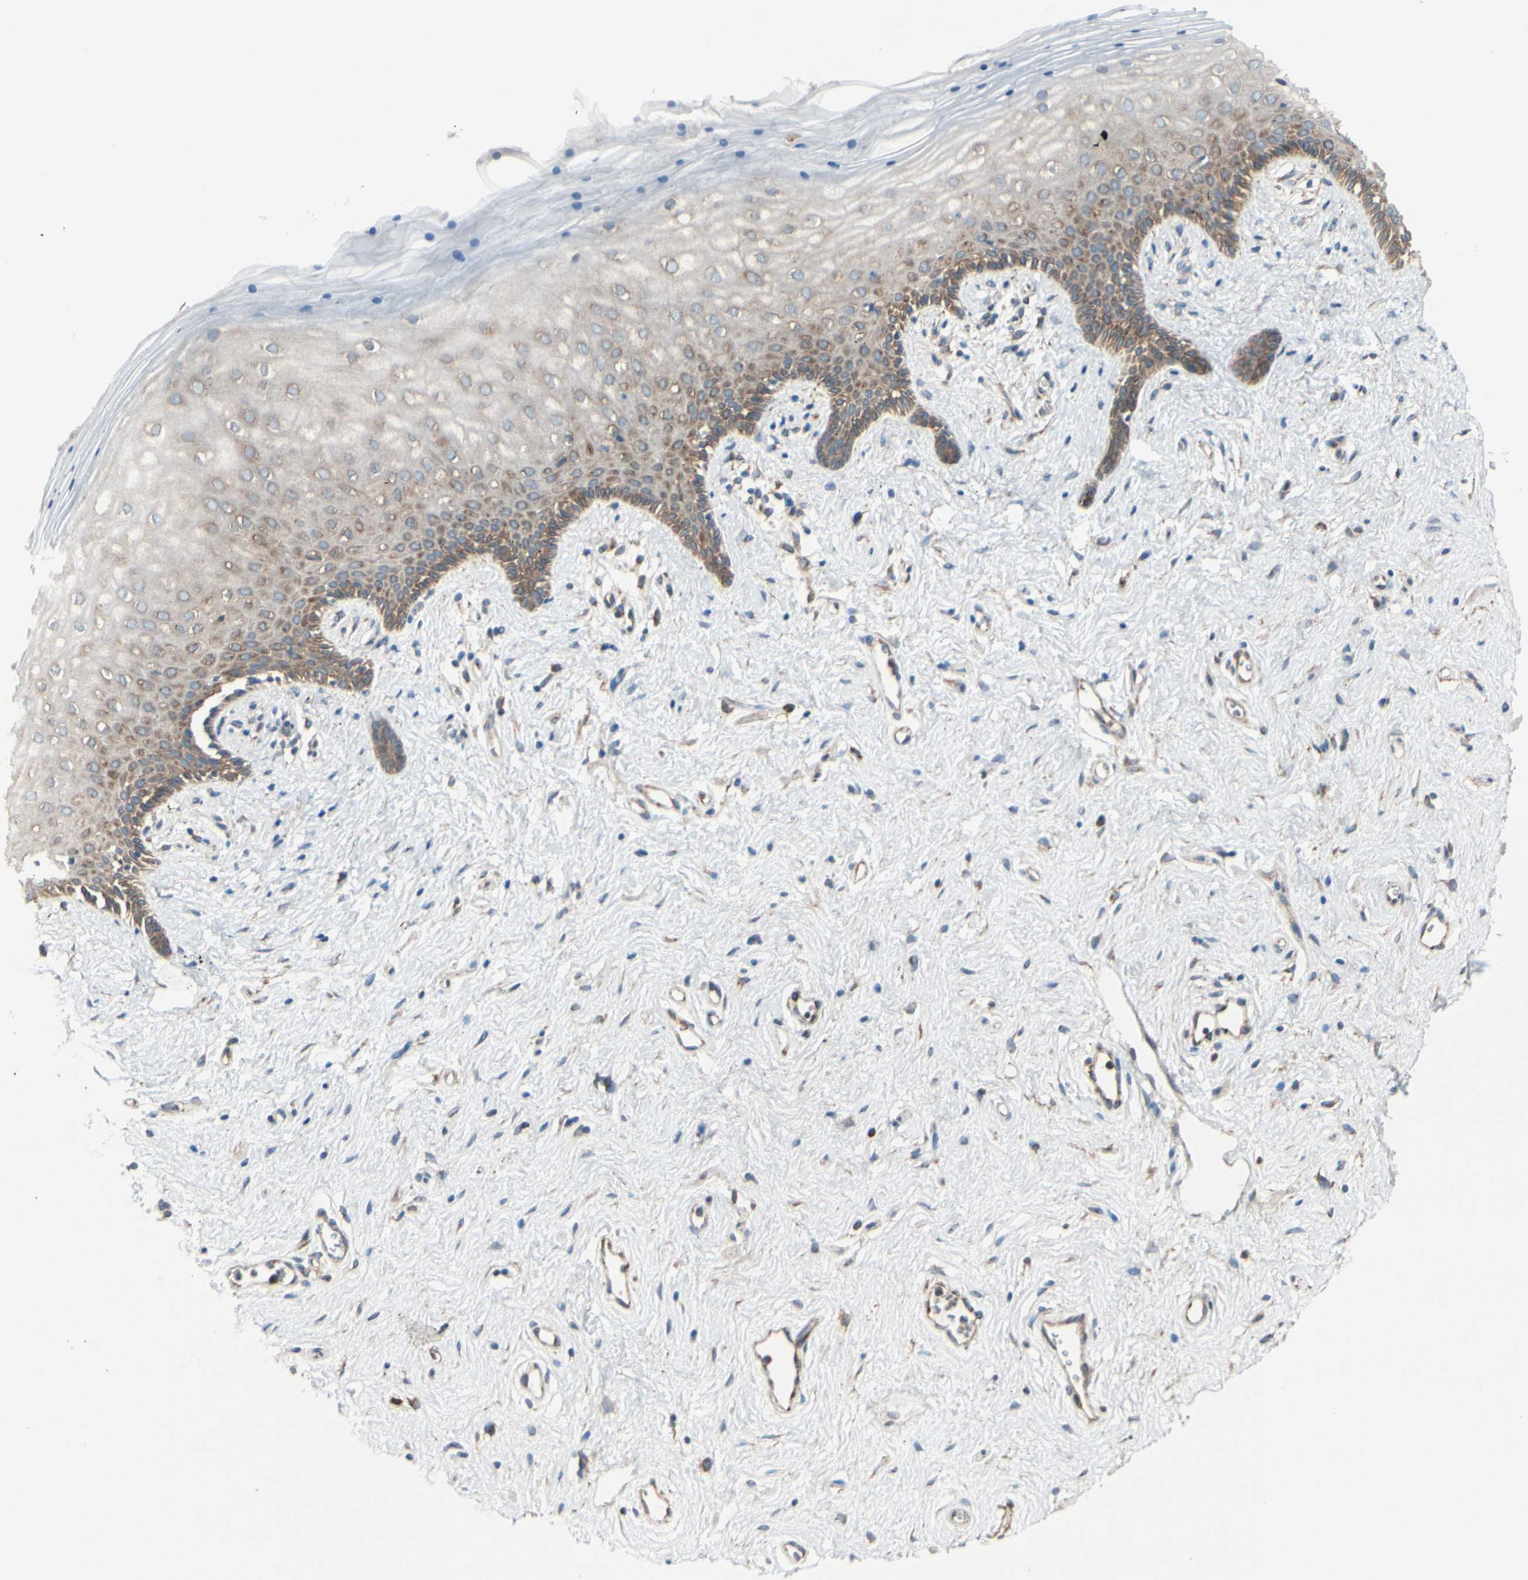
{"staining": {"intensity": "moderate", "quantity": "25%-75%", "location": "cytoplasmic/membranous"}, "tissue": "vagina", "cell_type": "Squamous epithelial cells", "image_type": "normal", "snomed": [{"axis": "morphology", "description": "Normal tissue, NOS"}, {"axis": "topography", "description": "Vagina"}], "caption": "Immunohistochemistry (IHC) (DAB) staining of benign human vagina exhibits moderate cytoplasmic/membranous protein staining in approximately 25%-75% of squamous epithelial cells. The protein is stained brown, and the nuclei are stained in blue (DAB (3,3'-diaminobenzidine) IHC with brightfield microscopy, high magnification).", "gene": "CLCC1", "patient": {"sex": "female", "age": 44}}